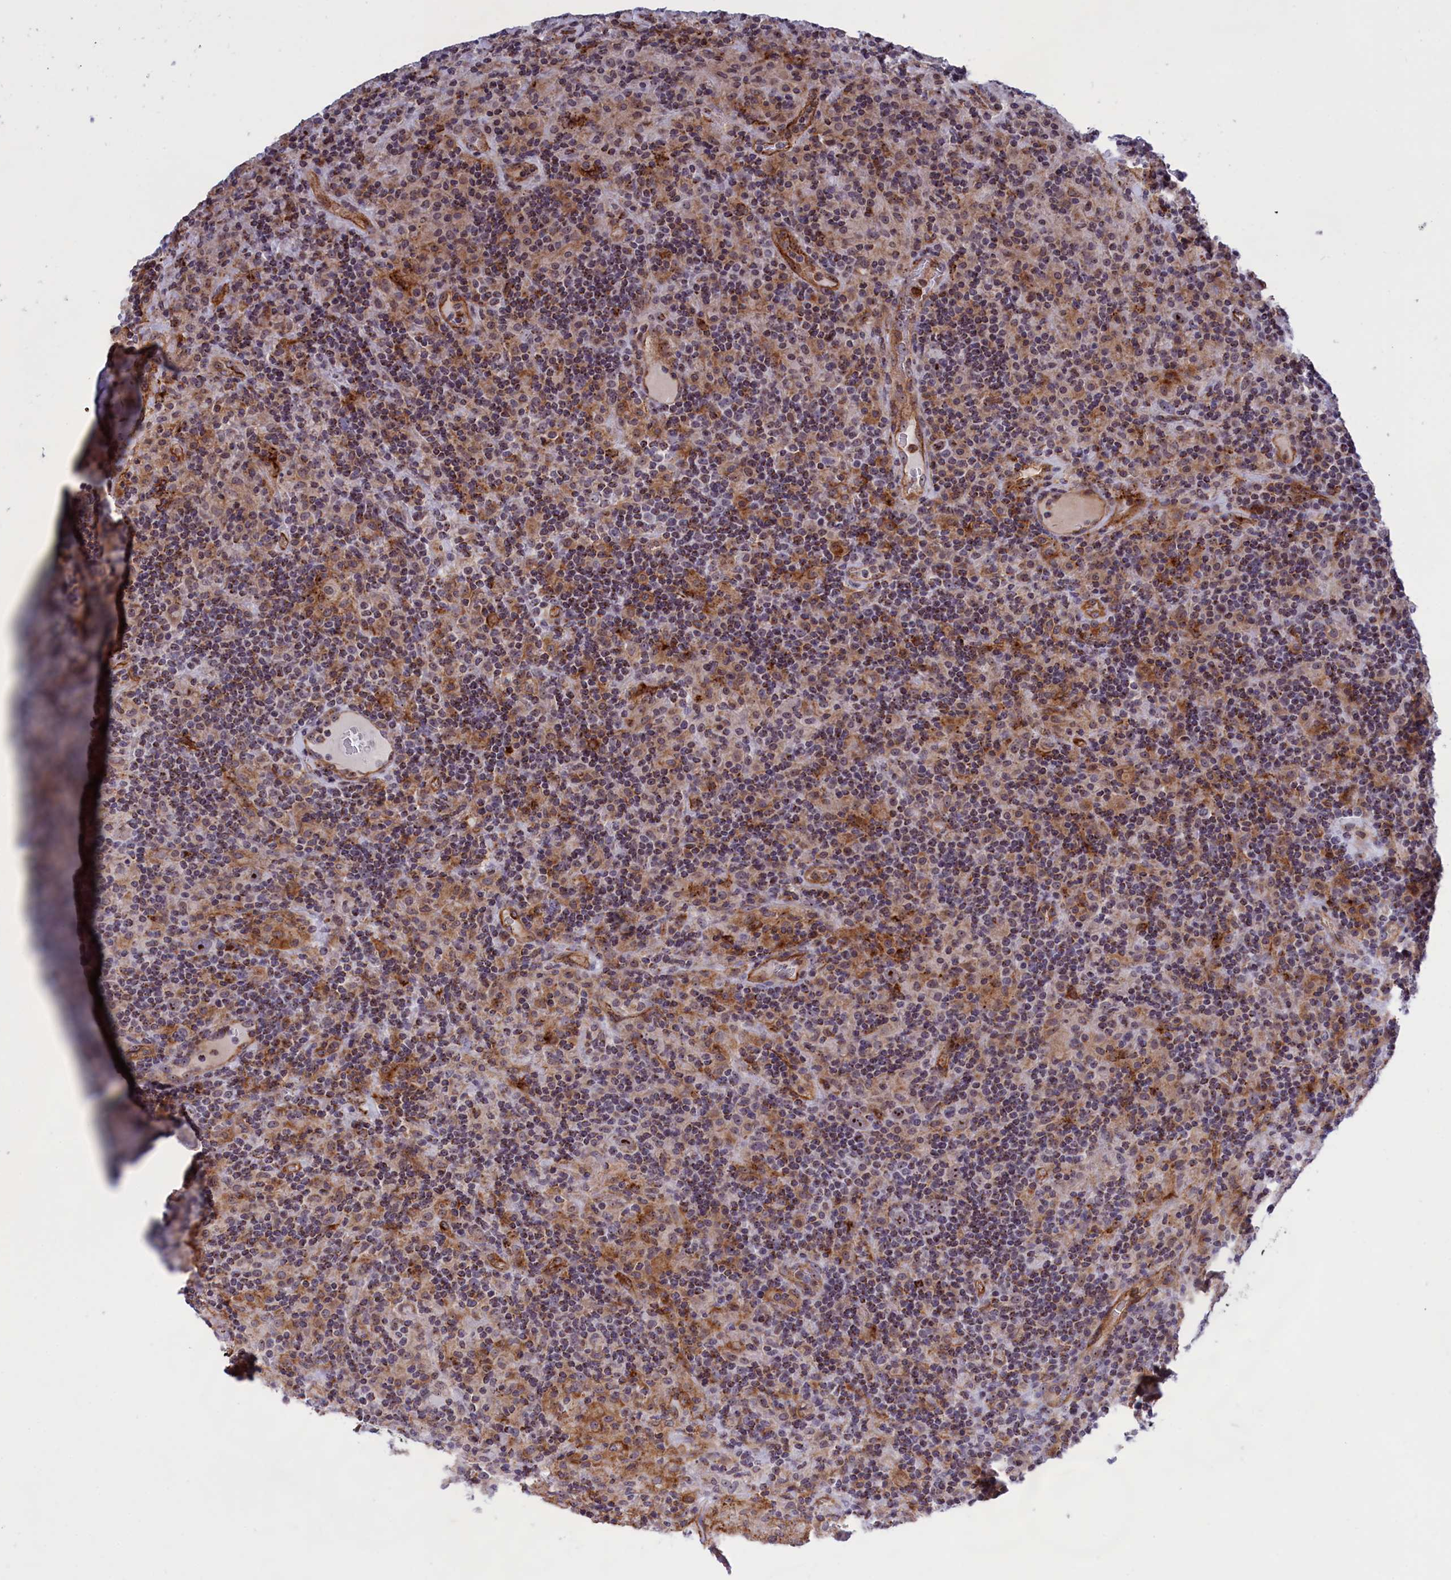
{"staining": {"intensity": "moderate", "quantity": ">75%", "location": "nuclear"}, "tissue": "lymphoma", "cell_type": "Tumor cells", "image_type": "cancer", "snomed": [{"axis": "morphology", "description": "Hodgkin's disease, NOS"}, {"axis": "topography", "description": "Lymph node"}], "caption": "A brown stain highlights moderate nuclear expression of a protein in human lymphoma tumor cells.", "gene": "MPND", "patient": {"sex": "male", "age": 70}}